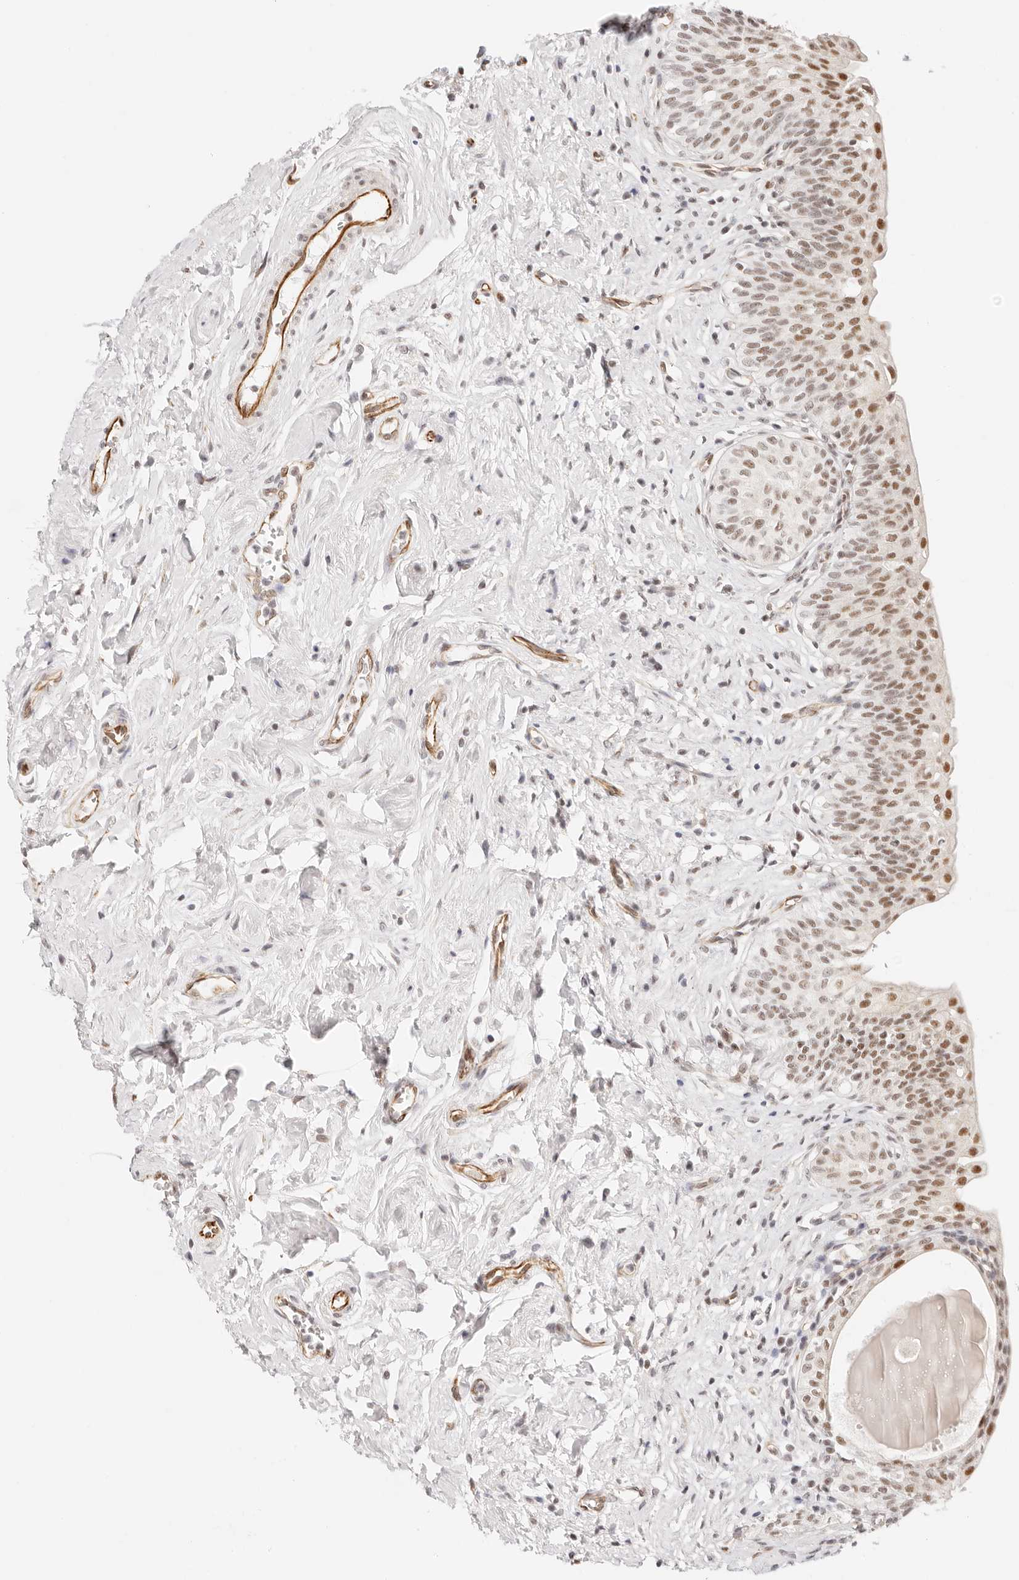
{"staining": {"intensity": "strong", "quantity": ">75%", "location": "nuclear"}, "tissue": "urinary bladder", "cell_type": "Urothelial cells", "image_type": "normal", "snomed": [{"axis": "morphology", "description": "Normal tissue, NOS"}, {"axis": "topography", "description": "Urinary bladder"}], "caption": "DAB immunohistochemical staining of benign human urinary bladder displays strong nuclear protein expression in approximately >75% of urothelial cells.", "gene": "ZC3H11A", "patient": {"sex": "male", "age": 83}}